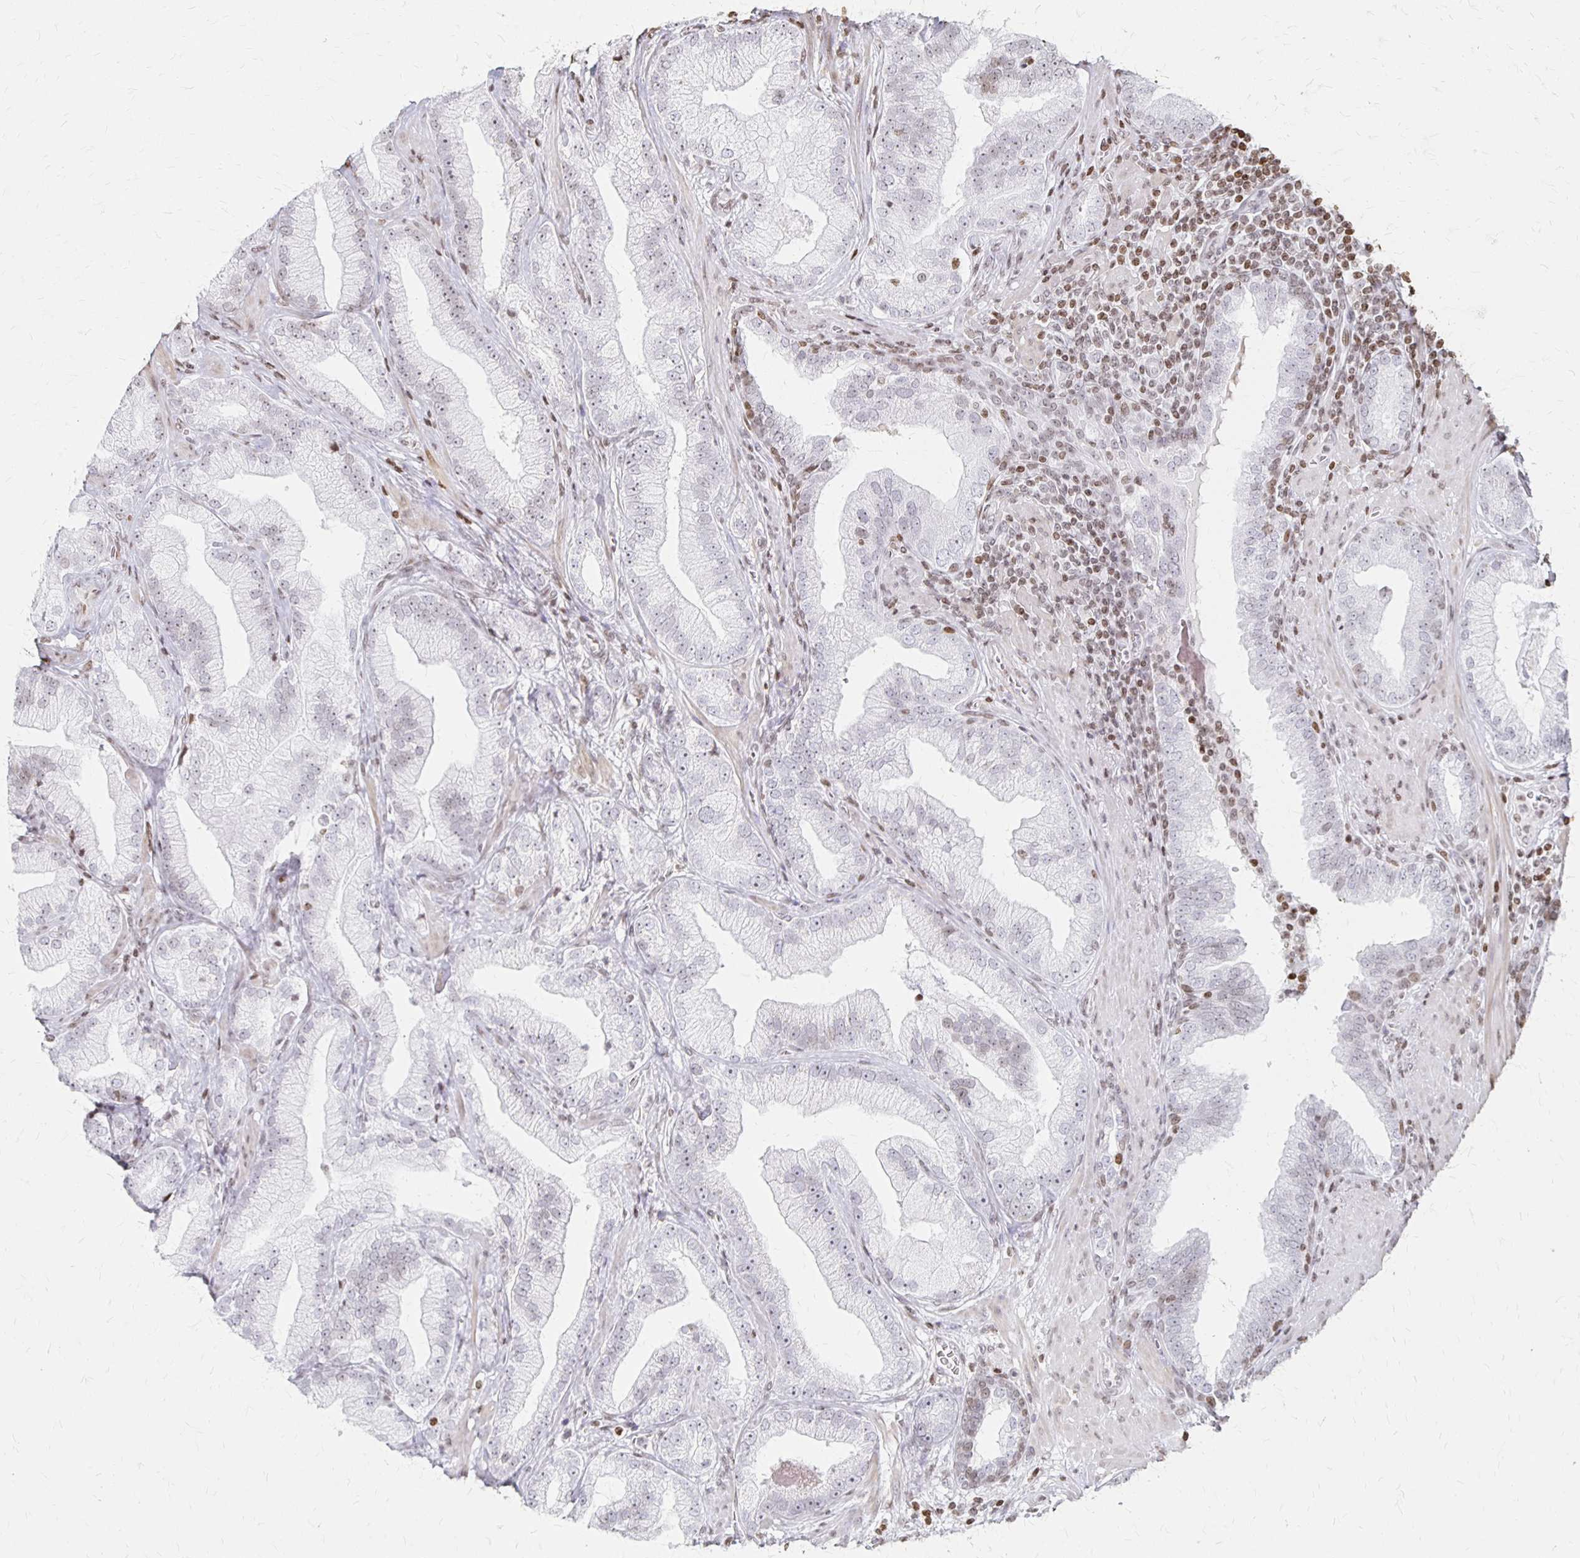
{"staining": {"intensity": "negative", "quantity": "none", "location": "none"}, "tissue": "prostate cancer", "cell_type": "Tumor cells", "image_type": "cancer", "snomed": [{"axis": "morphology", "description": "Adenocarcinoma, Low grade"}, {"axis": "topography", "description": "Prostate"}], "caption": "An IHC image of prostate cancer is shown. There is no staining in tumor cells of prostate cancer.", "gene": "ZNF280C", "patient": {"sex": "male", "age": 62}}